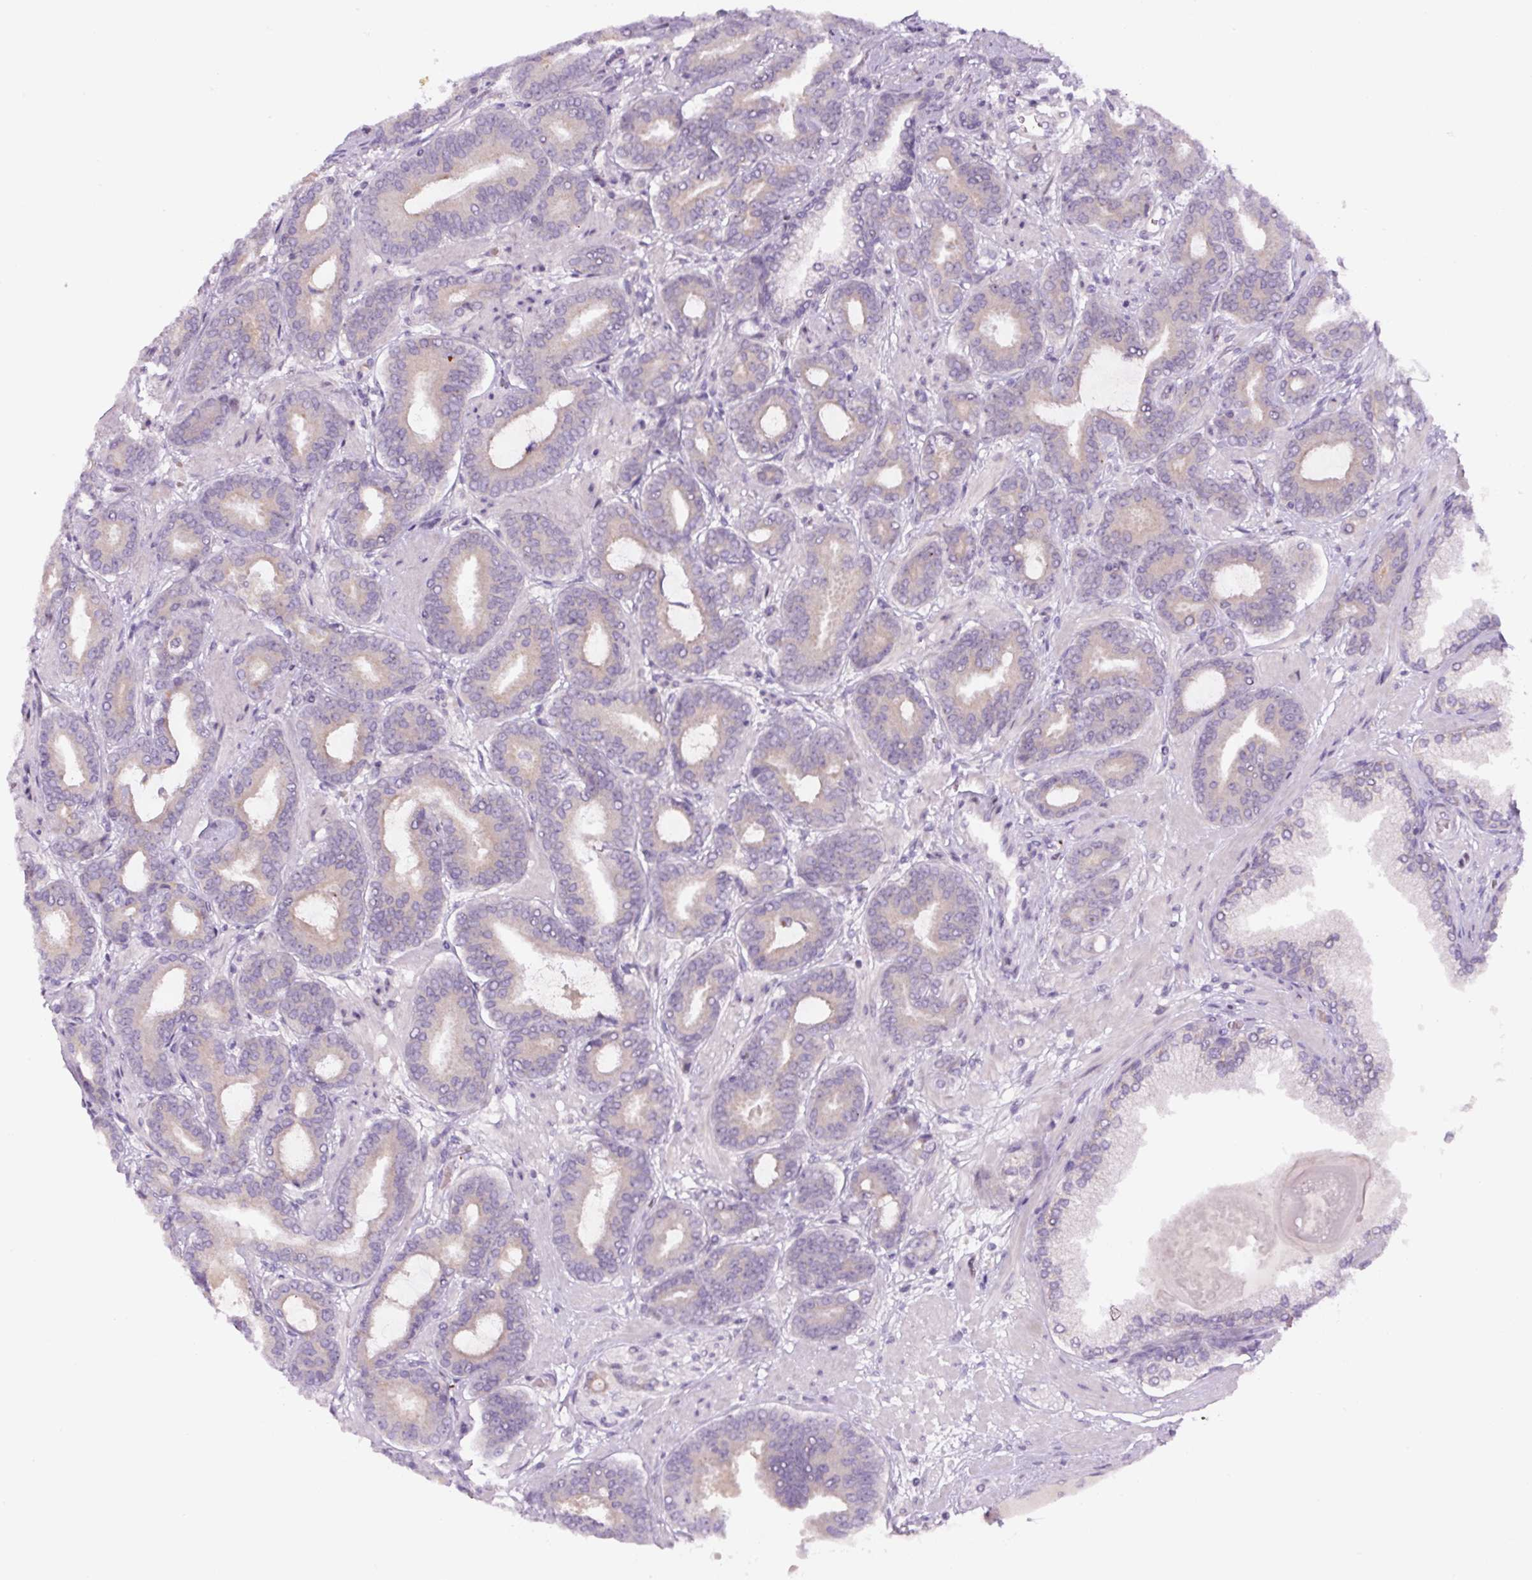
{"staining": {"intensity": "negative", "quantity": "none", "location": "none"}, "tissue": "prostate cancer", "cell_type": "Tumor cells", "image_type": "cancer", "snomed": [{"axis": "morphology", "description": "Adenocarcinoma, Low grade"}, {"axis": "topography", "description": "Prostate and seminal vesicle, NOS"}], "caption": "Immunohistochemistry (IHC) photomicrograph of neoplastic tissue: low-grade adenocarcinoma (prostate) stained with DAB (3,3'-diaminobenzidine) demonstrates no significant protein positivity in tumor cells.", "gene": "YIF1B", "patient": {"sex": "male", "age": 61}}